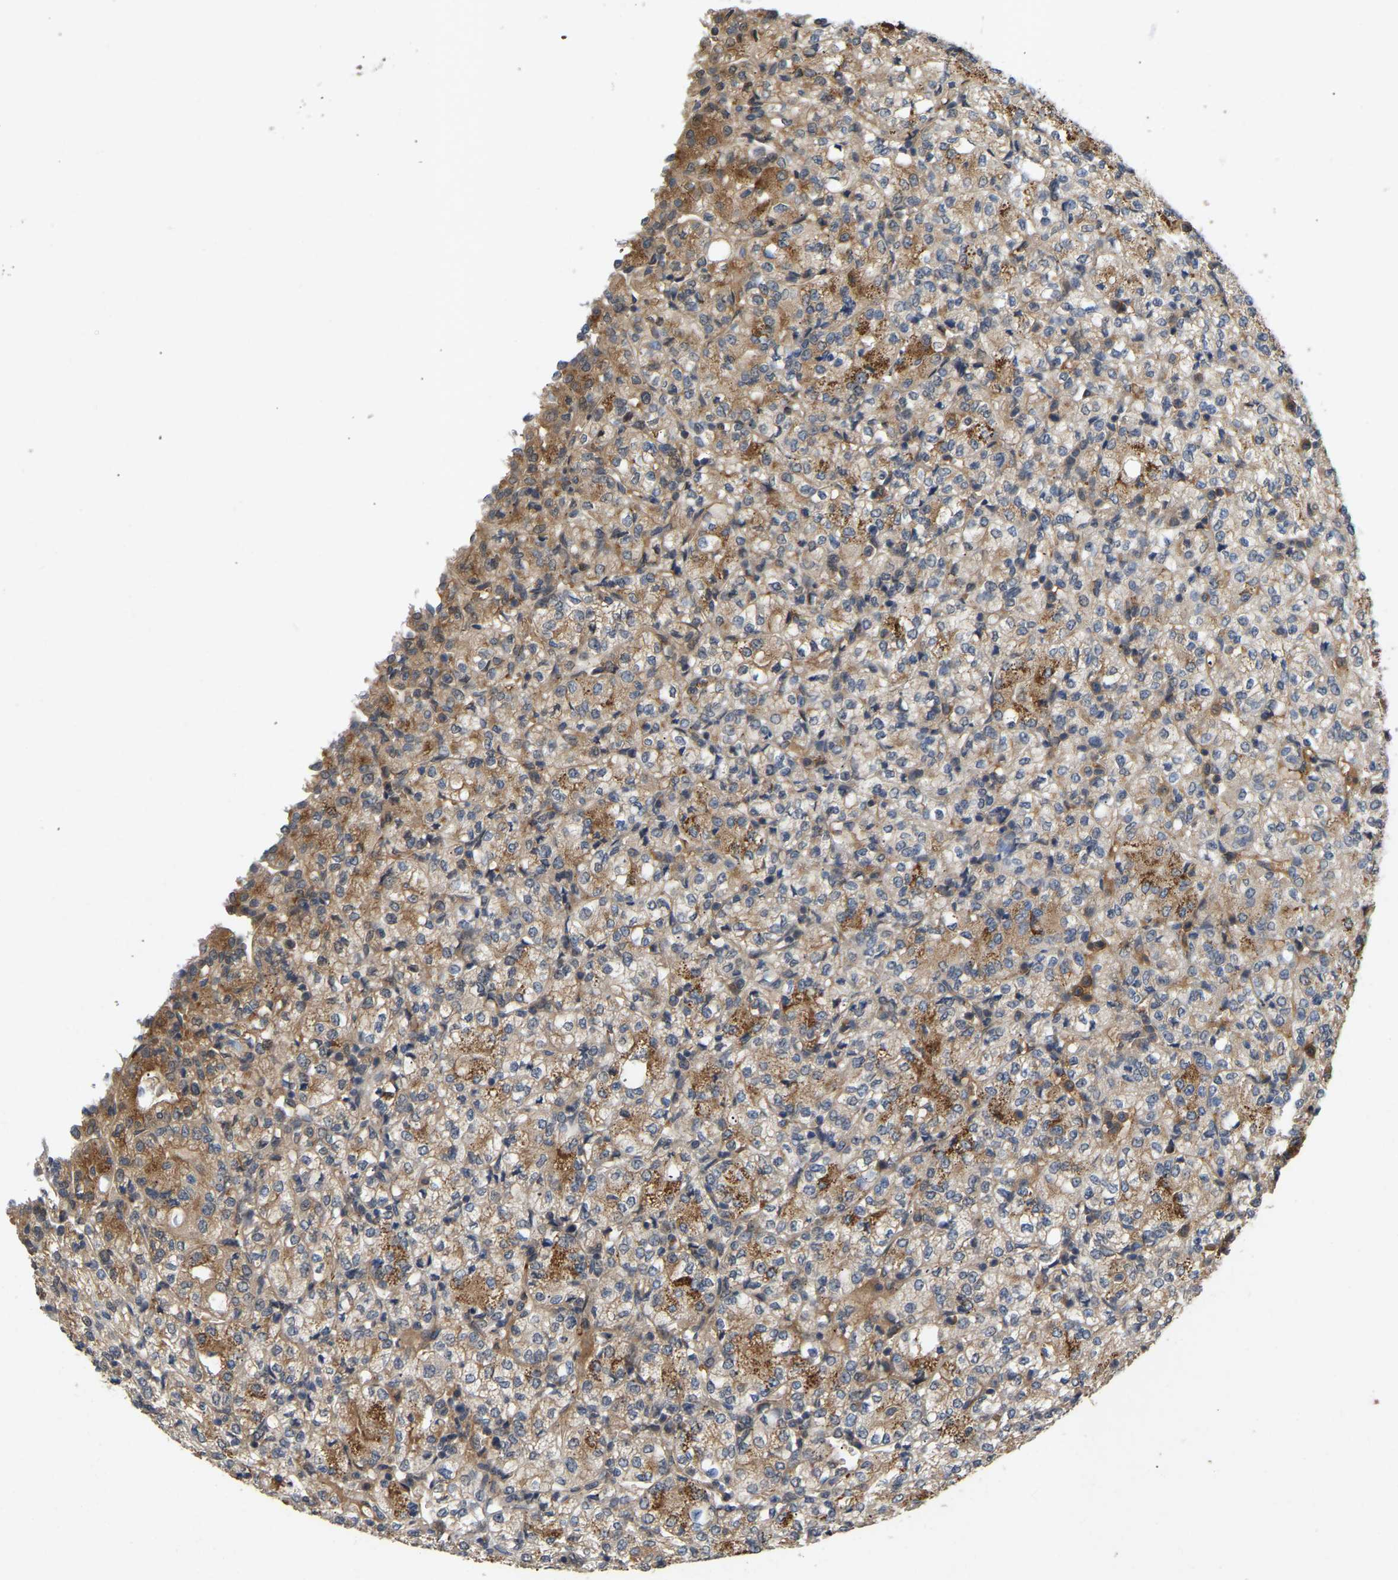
{"staining": {"intensity": "moderate", "quantity": "25%-75%", "location": "cytoplasmic/membranous"}, "tissue": "renal cancer", "cell_type": "Tumor cells", "image_type": "cancer", "snomed": [{"axis": "morphology", "description": "Adenocarcinoma, NOS"}, {"axis": "topography", "description": "Kidney"}], "caption": "Human adenocarcinoma (renal) stained with a protein marker shows moderate staining in tumor cells.", "gene": "LIMK2", "patient": {"sex": "male", "age": 77}}